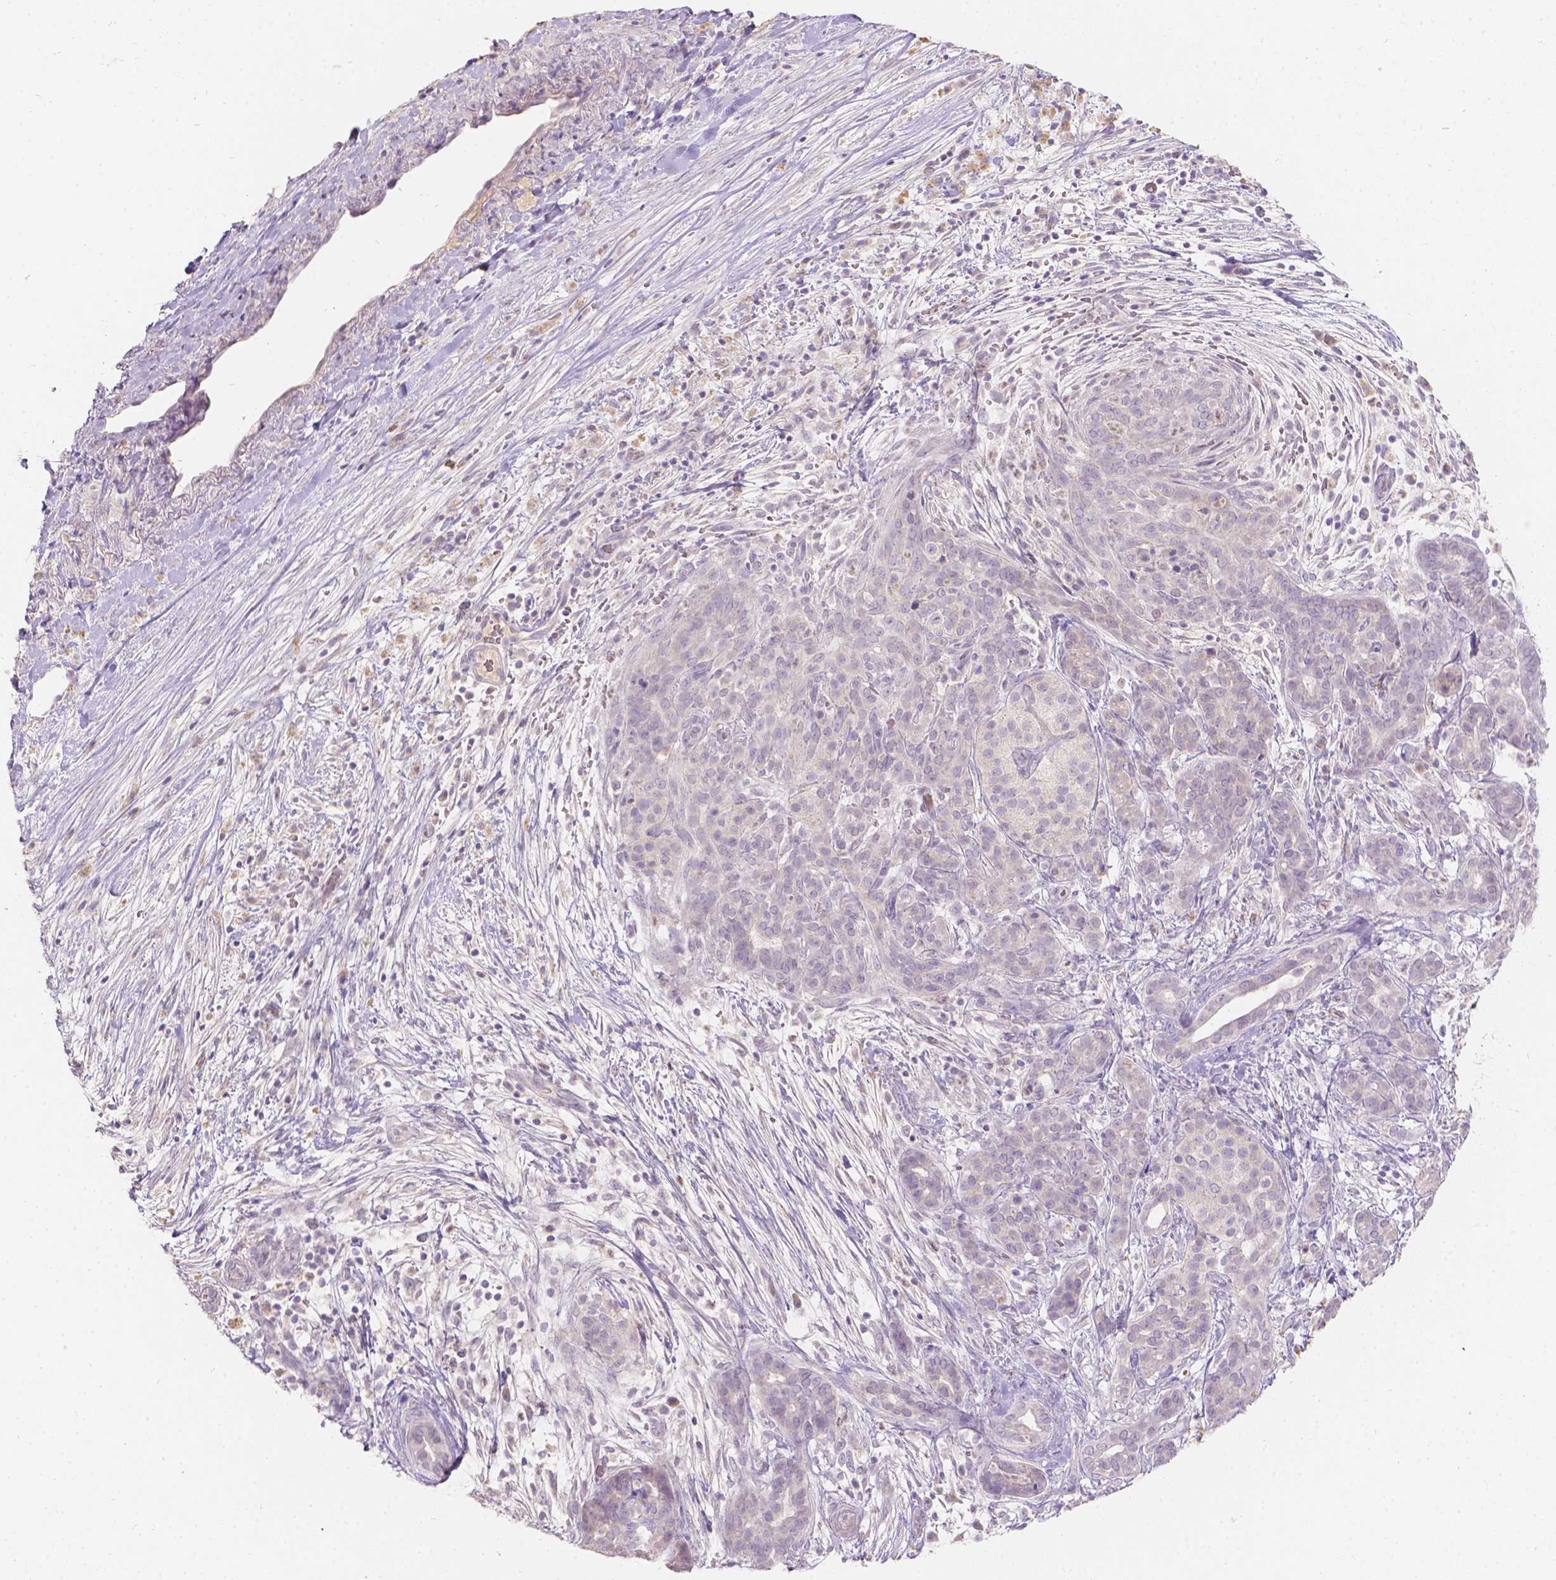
{"staining": {"intensity": "negative", "quantity": "none", "location": "none"}, "tissue": "pancreatic cancer", "cell_type": "Tumor cells", "image_type": "cancer", "snomed": [{"axis": "morphology", "description": "Adenocarcinoma, NOS"}, {"axis": "topography", "description": "Pancreas"}], "caption": "High power microscopy image of an immunohistochemistry (IHC) photomicrograph of pancreatic cancer (adenocarcinoma), revealing no significant positivity in tumor cells.", "gene": "DCAF4L1", "patient": {"sex": "male", "age": 44}}